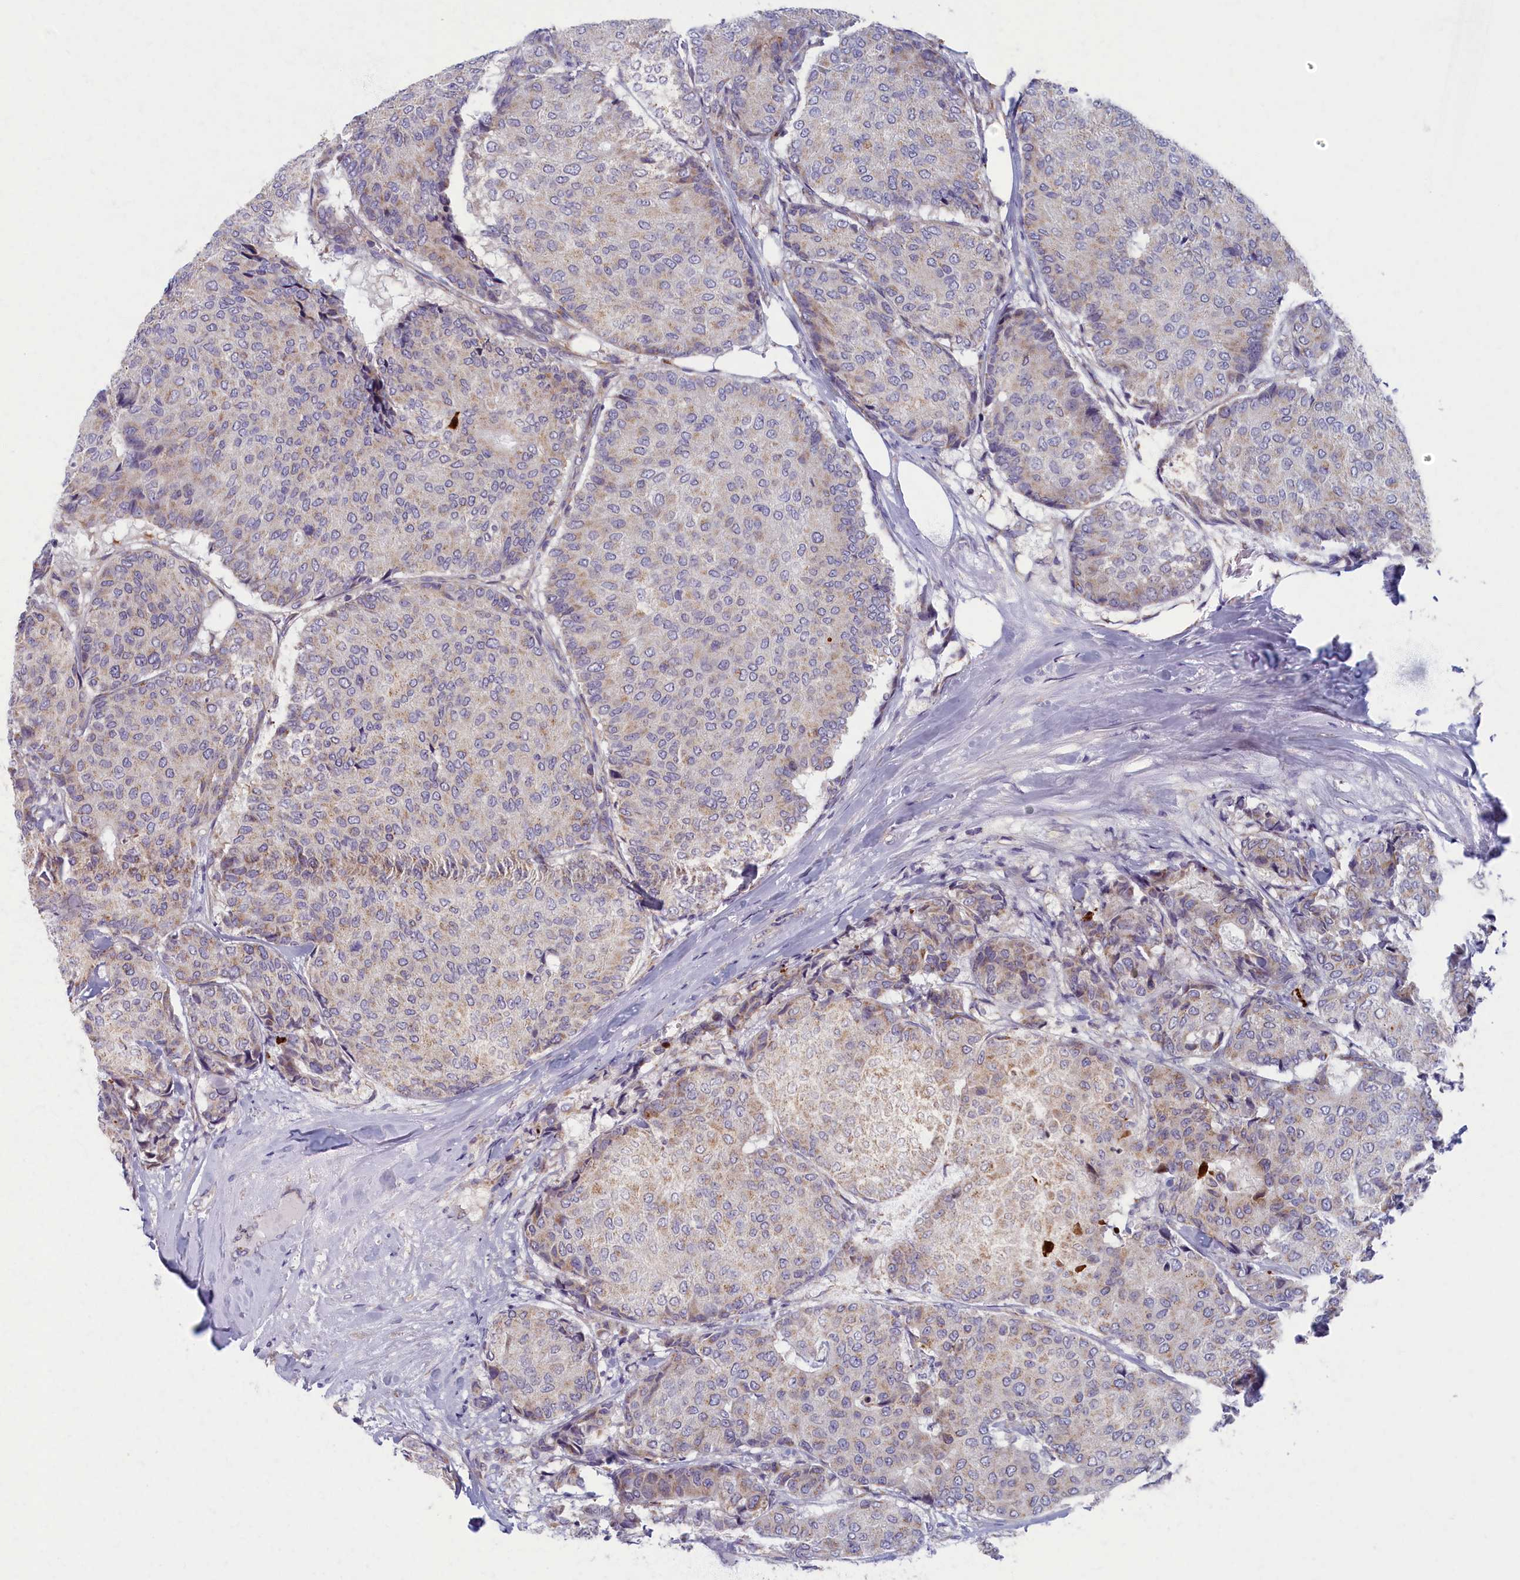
{"staining": {"intensity": "weak", "quantity": "25%-75%", "location": "cytoplasmic/membranous"}, "tissue": "breast cancer", "cell_type": "Tumor cells", "image_type": "cancer", "snomed": [{"axis": "morphology", "description": "Duct carcinoma"}, {"axis": "topography", "description": "Breast"}], "caption": "Tumor cells show weak cytoplasmic/membranous positivity in approximately 25%-75% of cells in invasive ductal carcinoma (breast).", "gene": "MRPS25", "patient": {"sex": "female", "age": 75}}